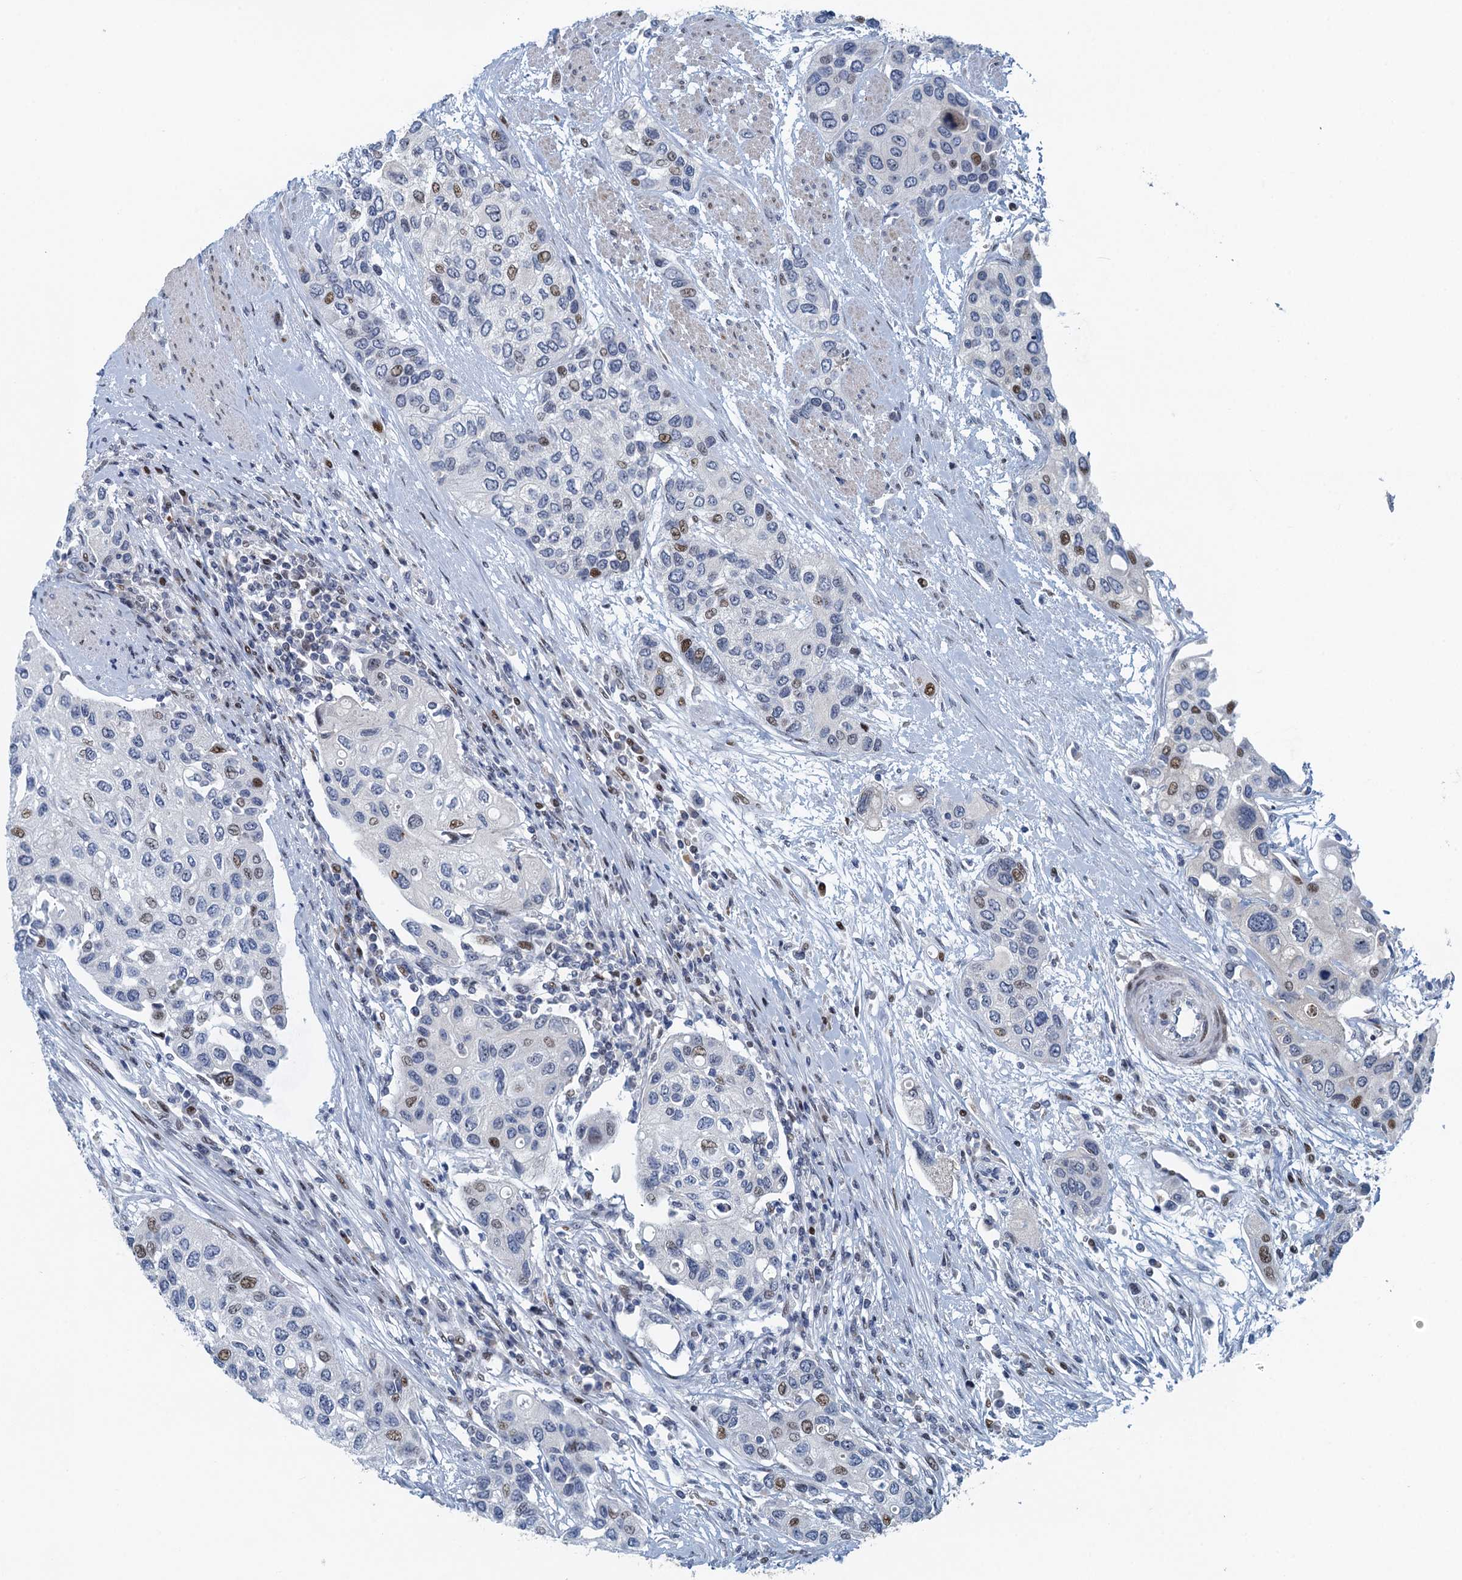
{"staining": {"intensity": "moderate", "quantity": "<25%", "location": "nuclear"}, "tissue": "urothelial cancer", "cell_type": "Tumor cells", "image_type": "cancer", "snomed": [{"axis": "morphology", "description": "Normal tissue, NOS"}, {"axis": "morphology", "description": "Urothelial carcinoma, High grade"}, {"axis": "topography", "description": "Vascular tissue"}, {"axis": "topography", "description": "Urinary bladder"}], "caption": "This micrograph reveals immunohistochemistry (IHC) staining of urothelial cancer, with low moderate nuclear staining in approximately <25% of tumor cells.", "gene": "ANKRD13D", "patient": {"sex": "female", "age": 56}}